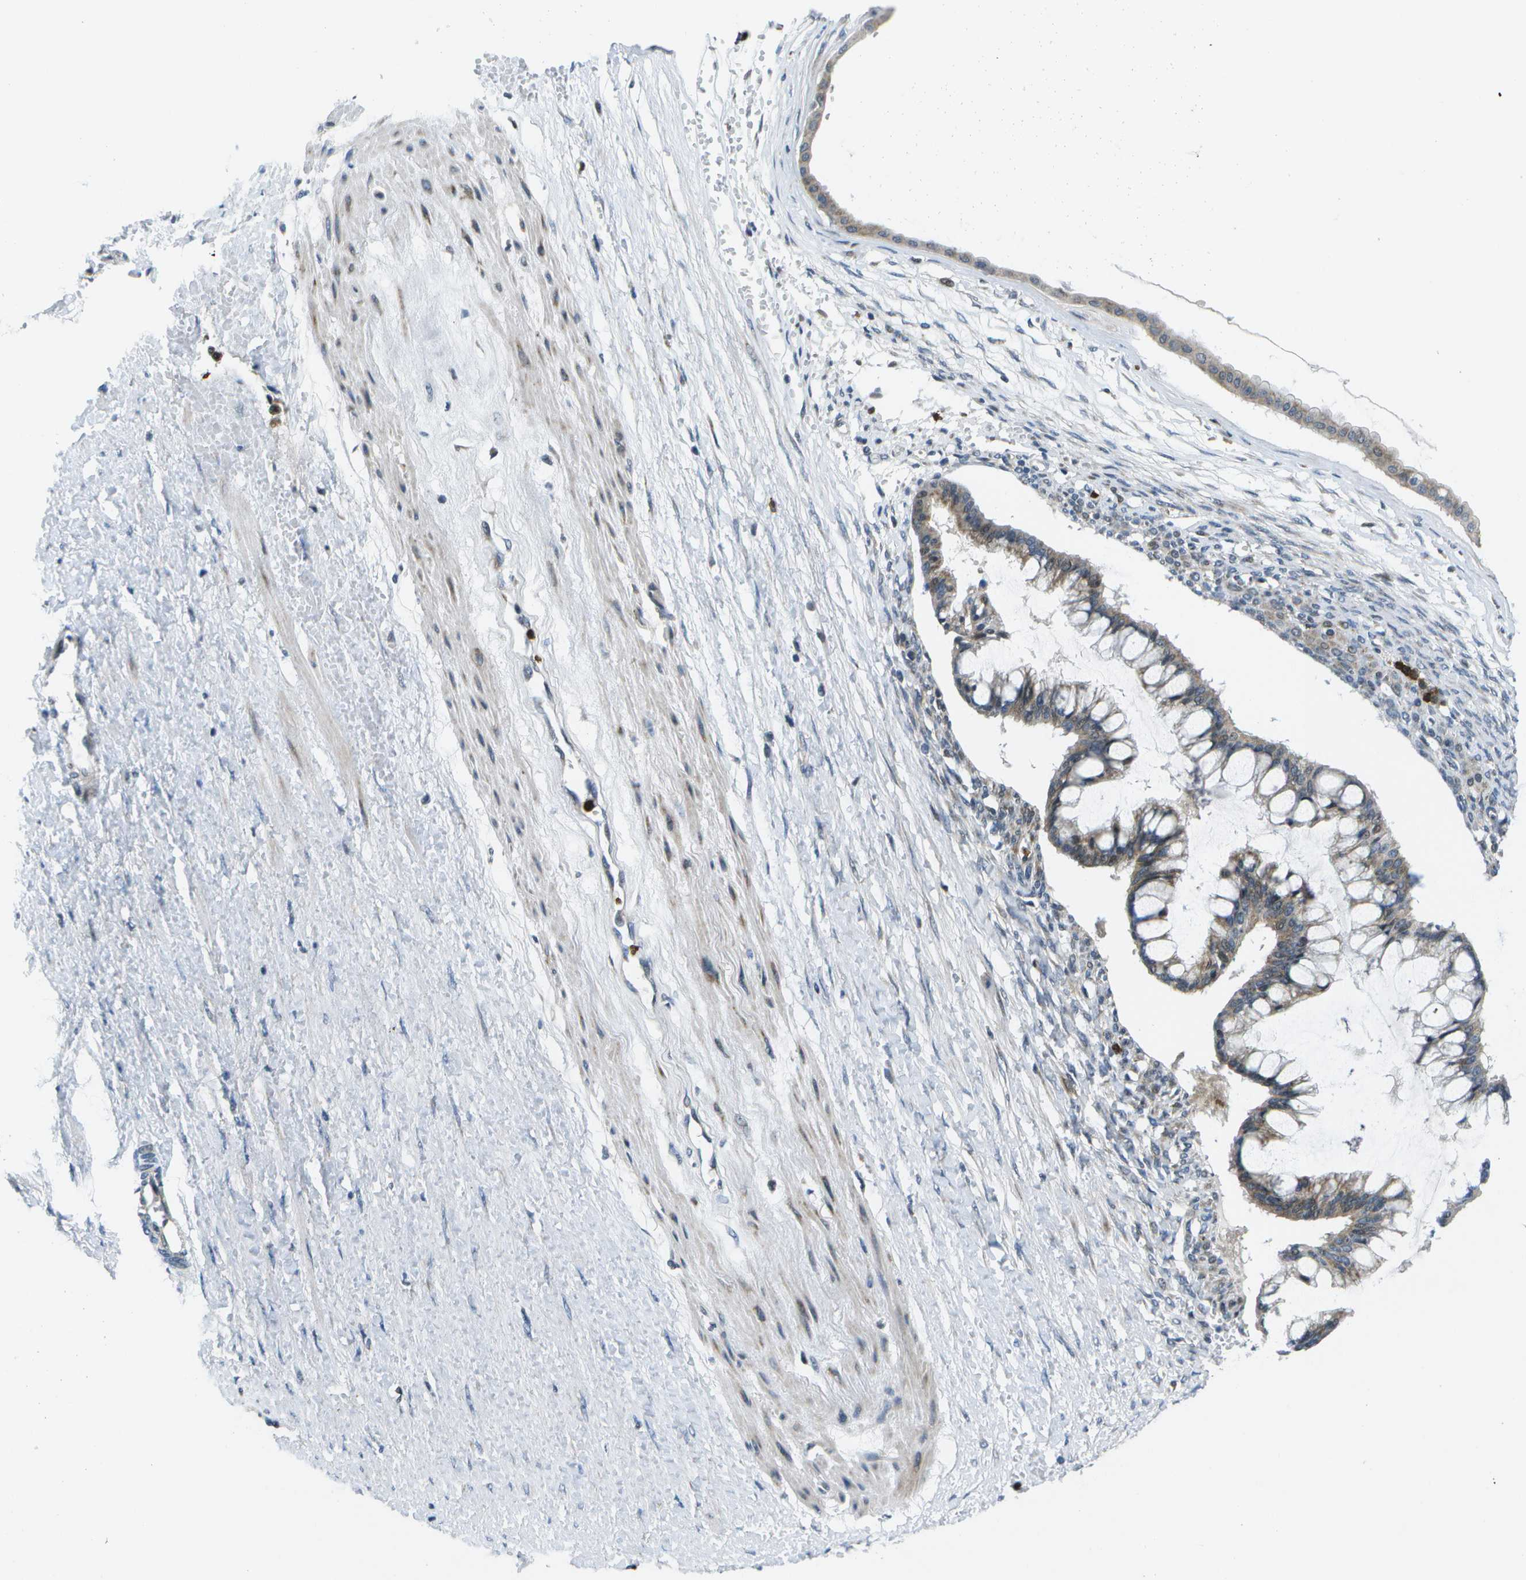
{"staining": {"intensity": "moderate", "quantity": ">75%", "location": "cytoplasmic/membranous"}, "tissue": "ovarian cancer", "cell_type": "Tumor cells", "image_type": "cancer", "snomed": [{"axis": "morphology", "description": "Cystadenocarcinoma, mucinous, NOS"}, {"axis": "topography", "description": "Ovary"}], "caption": "The immunohistochemical stain highlights moderate cytoplasmic/membranous staining in tumor cells of mucinous cystadenocarcinoma (ovarian) tissue.", "gene": "GALNT15", "patient": {"sex": "female", "age": 73}}